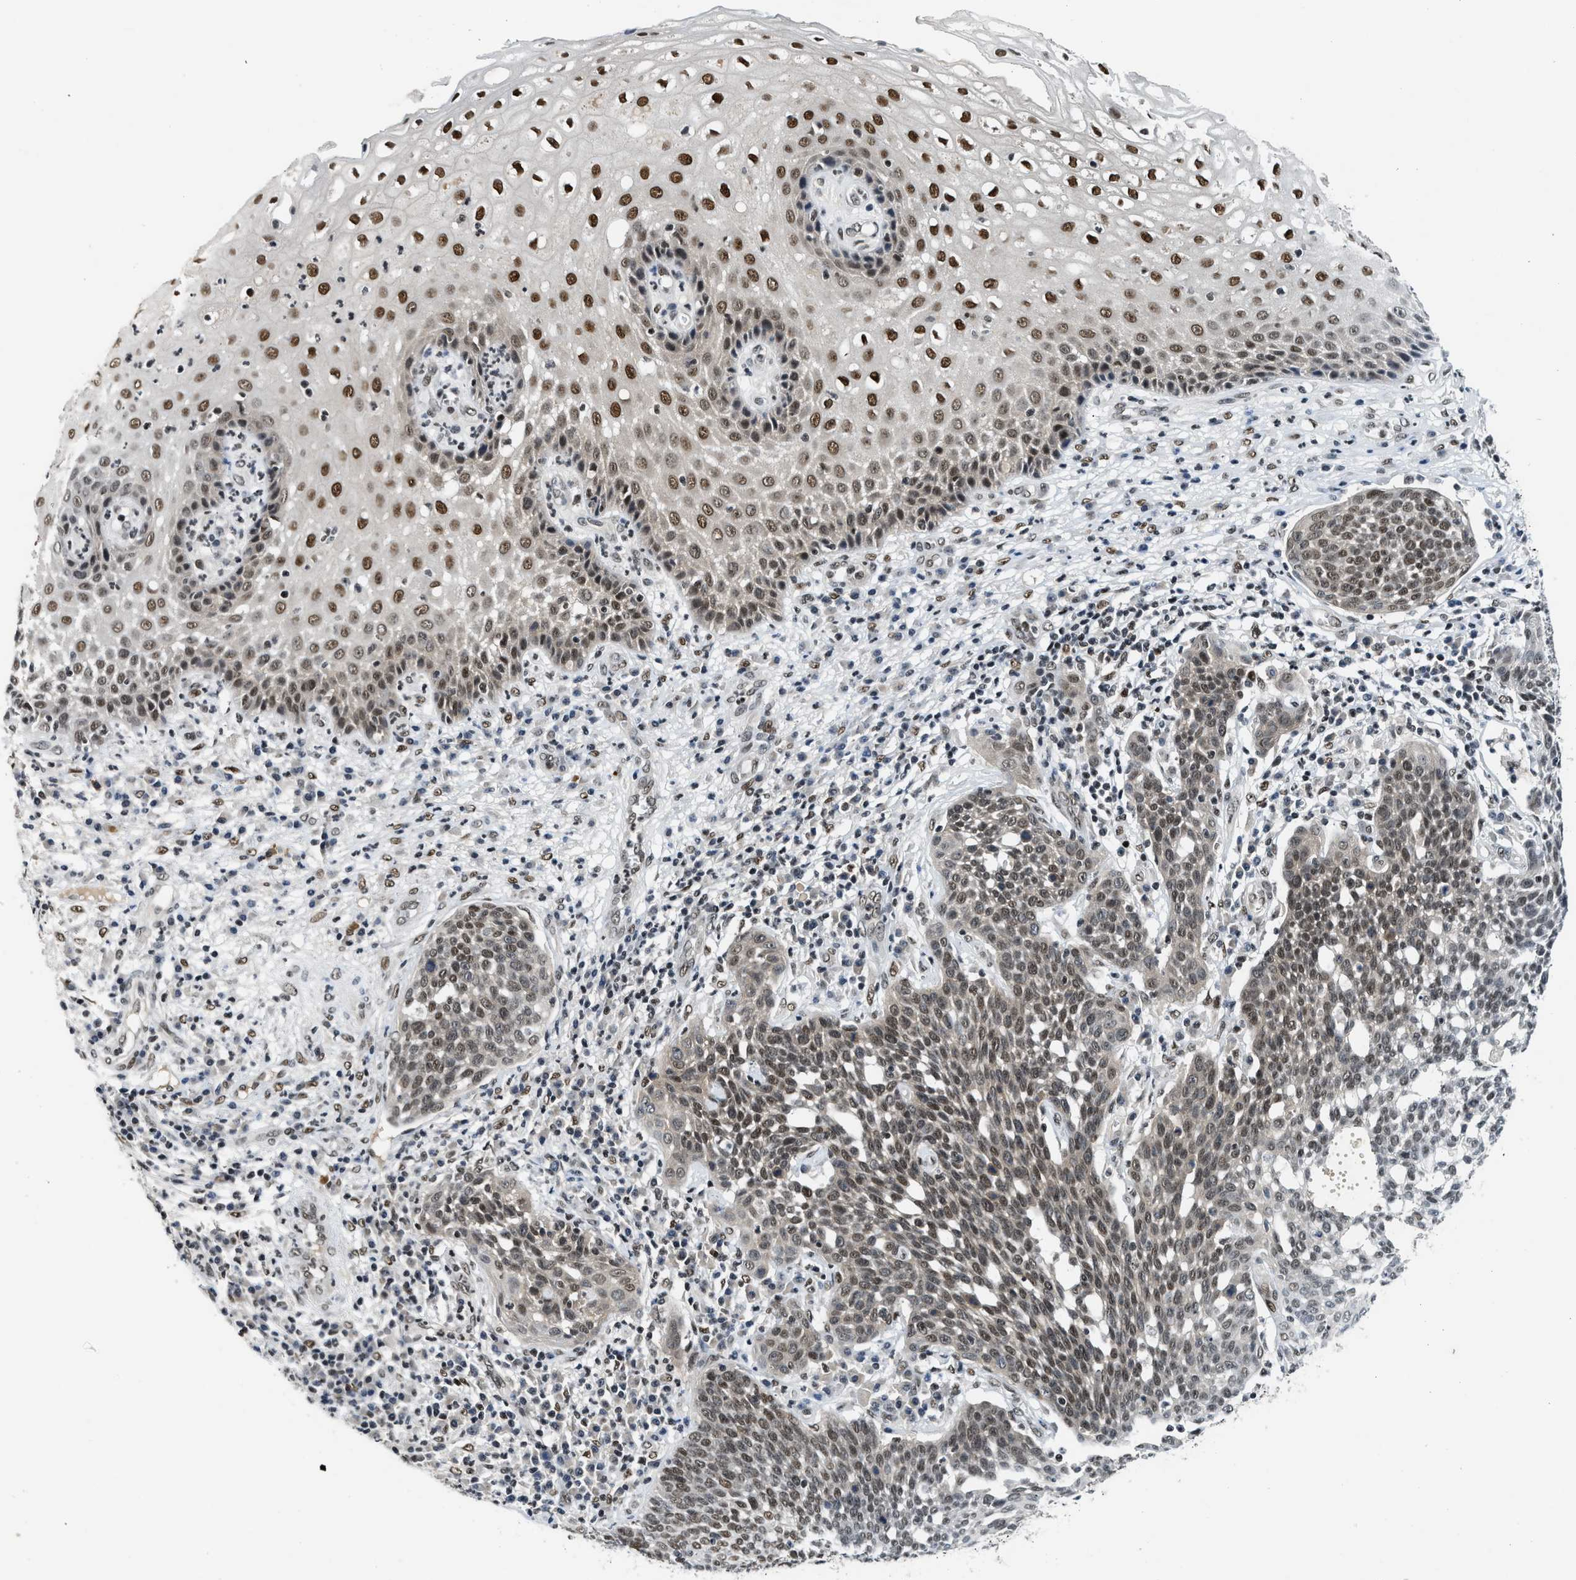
{"staining": {"intensity": "moderate", "quantity": ">75%", "location": "nuclear"}, "tissue": "cervical cancer", "cell_type": "Tumor cells", "image_type": "cancer", "snomed": [{"axis": "morphology", "description": "Squamous cell carcinoma, NOS"}, {"axis": "topography", "description": "Cervix"}], "caption": "An image of cervical cancer (squamous cell carcinoma) stained for a protein exhibits moderate nuclear brown staining in tumor cells.", "gene": "NCOA1", "patient": {"sex": "female", "age": 34}}